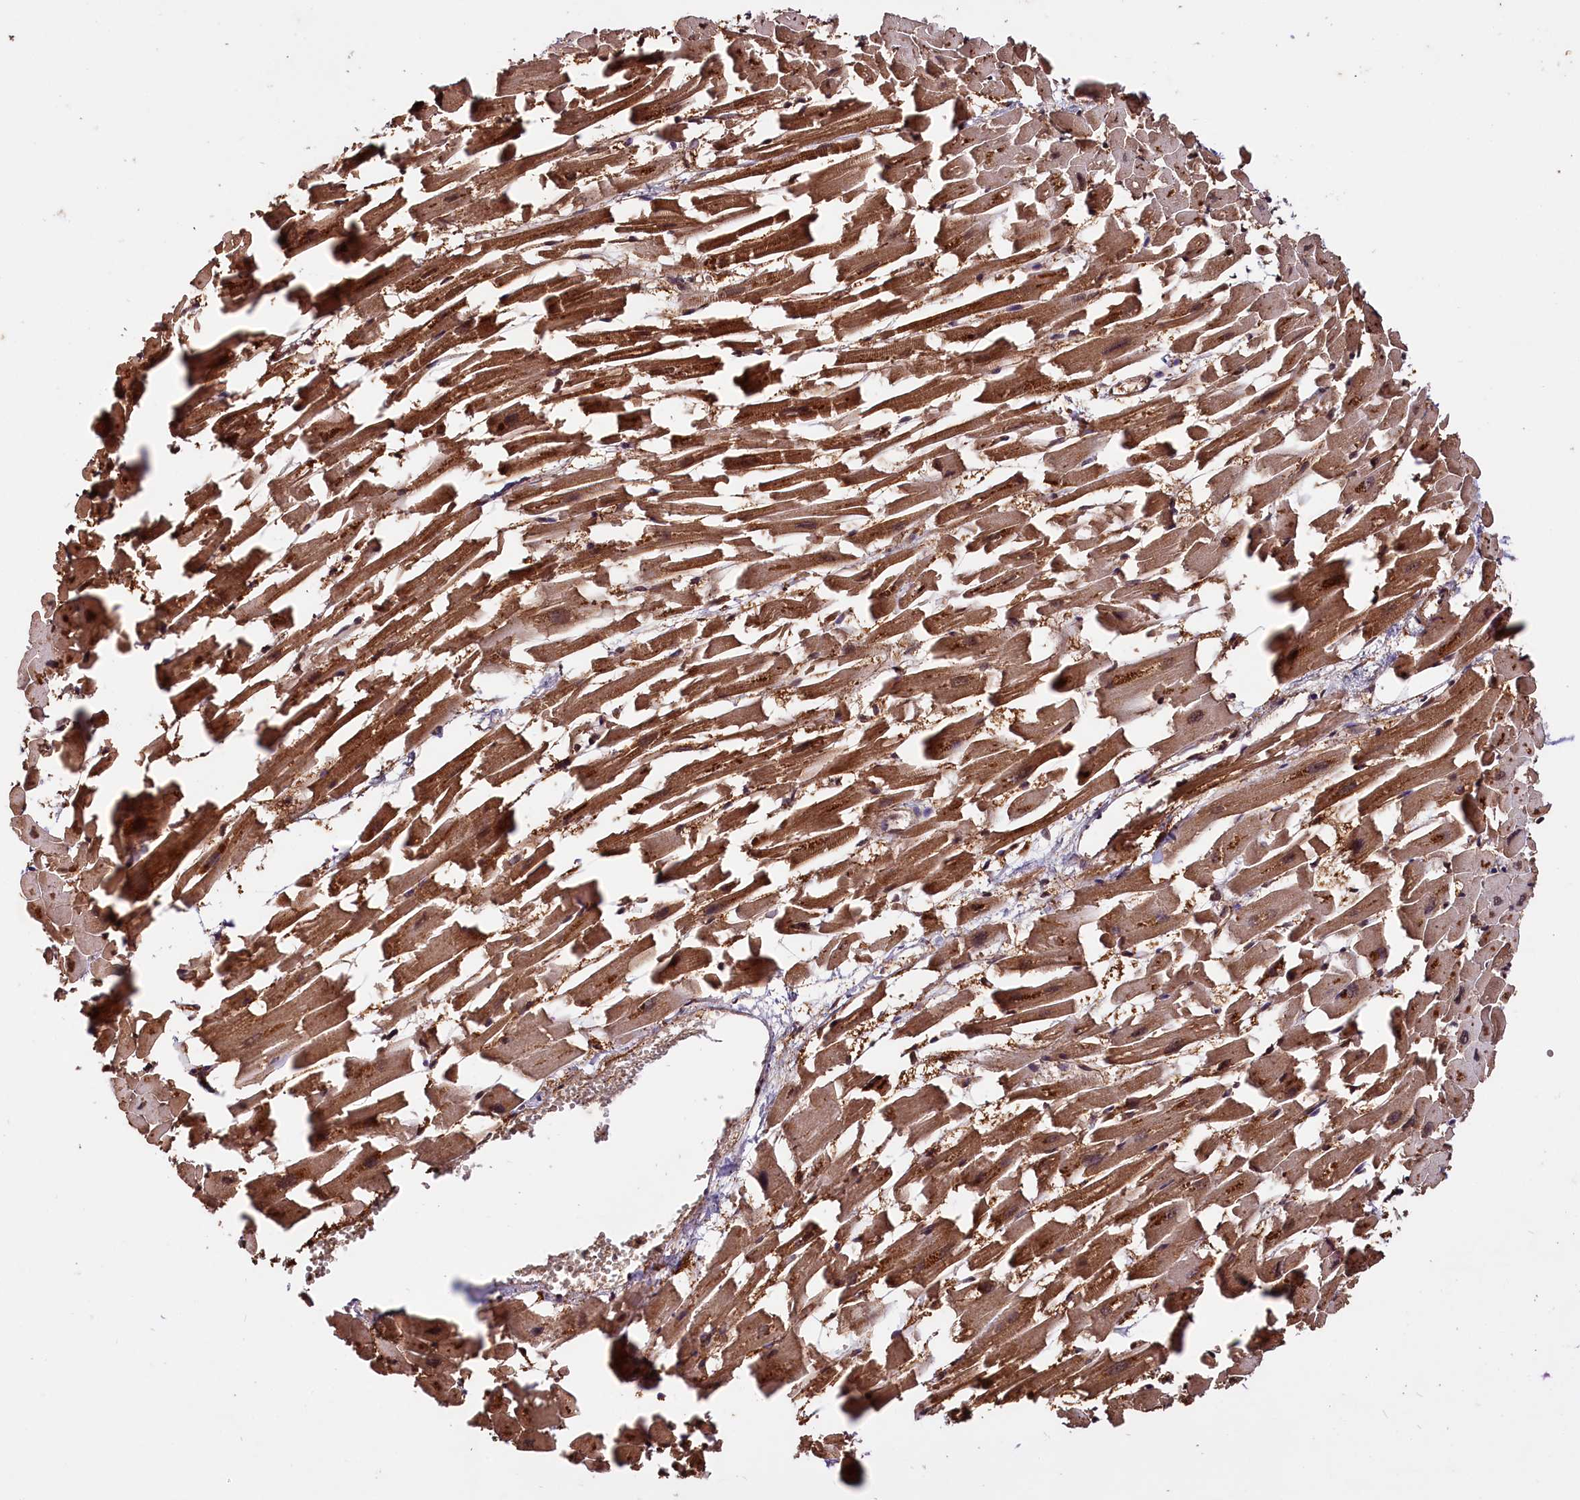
{"staining": {"intensity": "strong", "quantity": ">75%", "location": "cytoplasmic/membranous,nuclear"}, "tissue": "heart muscle", "cell_type": "Cardiomyocytes", "image_type": "normal", "snomed": [{"axis": "morphology", "description": "Normal tissue, NOS"}, {"axis": "topography", "description": "Heart"}], "caption": "This histopathology image shows IHC staining of benign human heart muscle, with high strong cytoplasmic/membranous,nuclear positivity in about >75% of cardiomyocytes.", "gene": "UBE3A", "patient": {"sex": "female", "age": 64}}